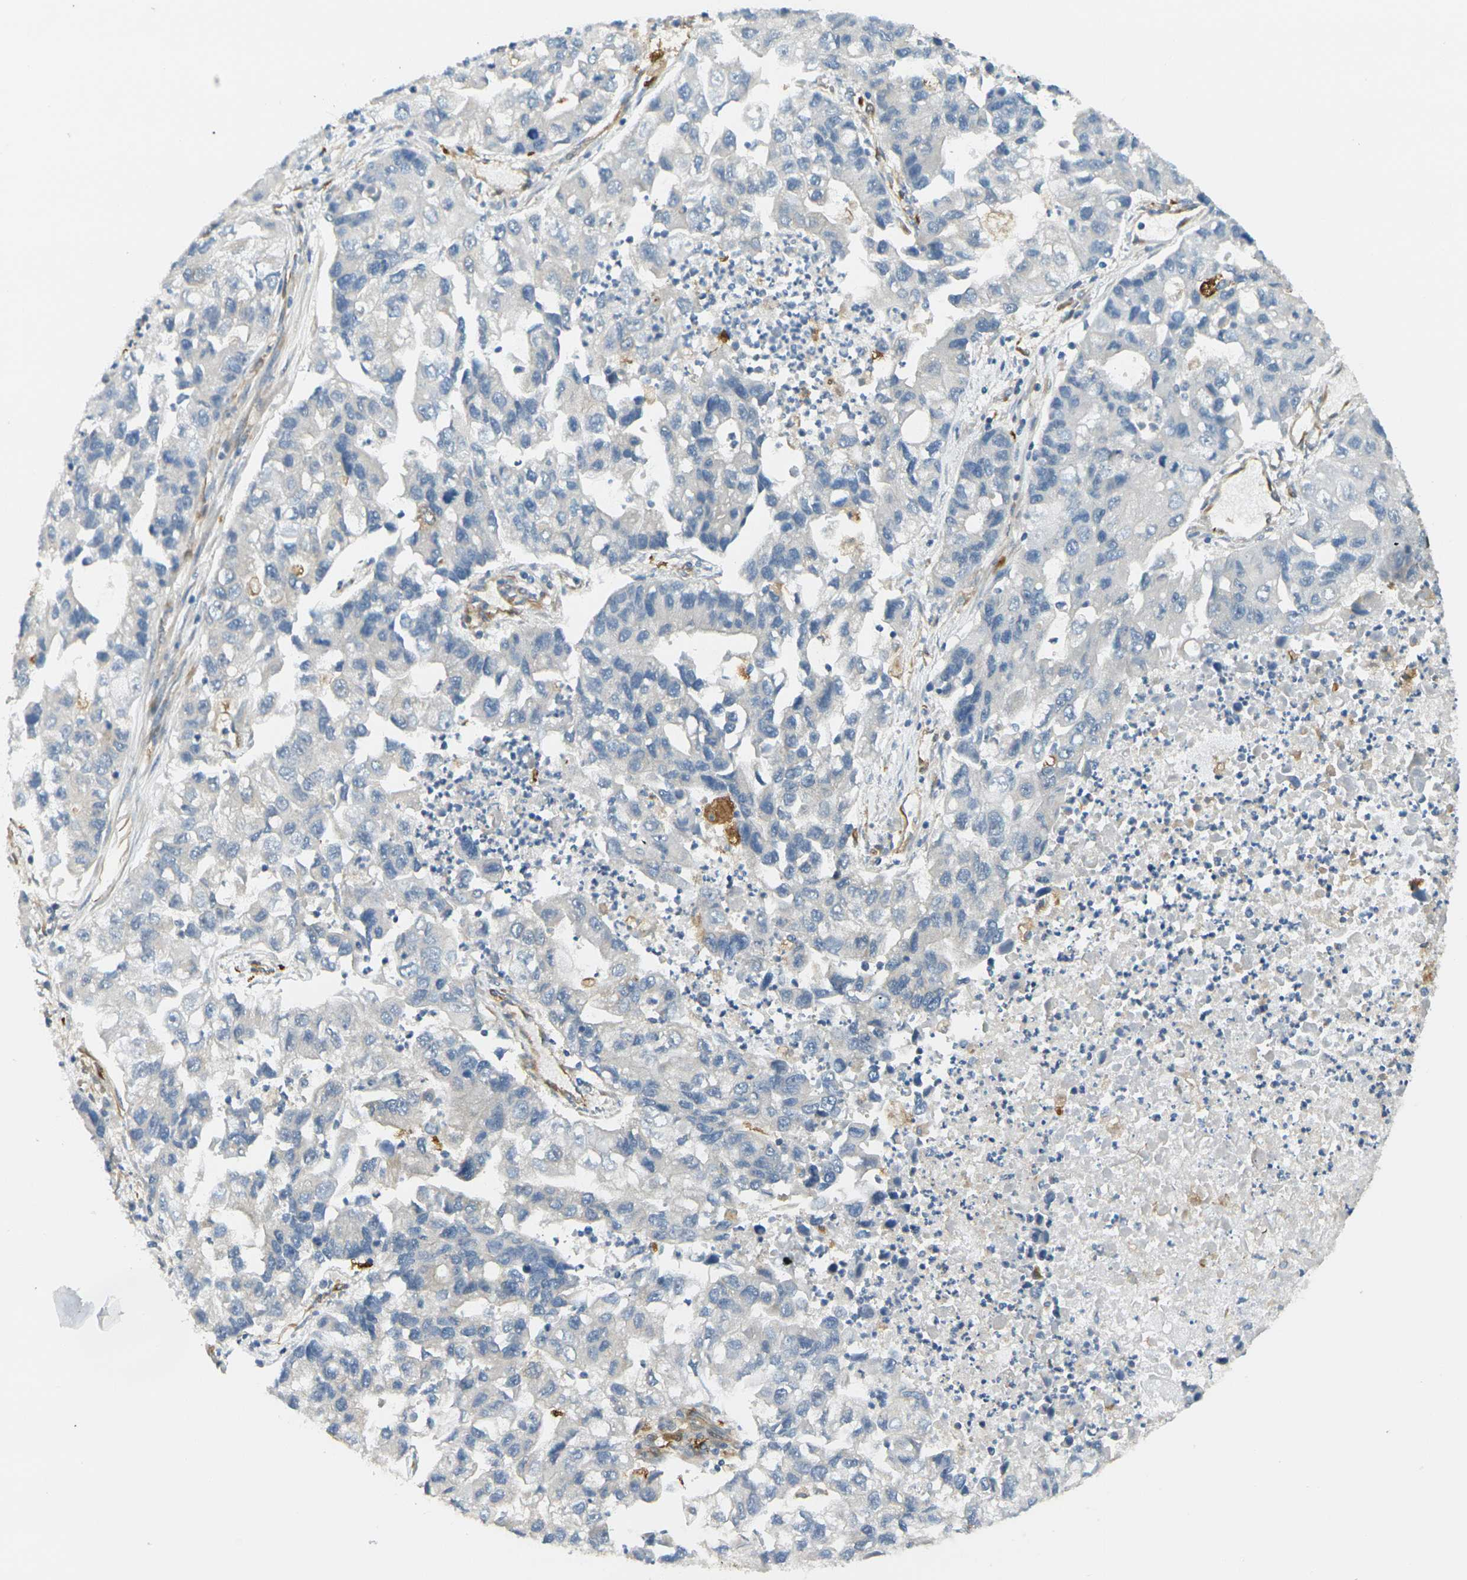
{"staining": {"intensity": "negative", "quantity": "none", "location": "none"}, "tissue": "lung cancer", "cell_type": "Tumor cells", "image_type": "cancer", "snomed": [{"axis": "morphology", "description": "Adenocarcinoma, NOS"}, {"axis": "topography", "description": "Lung"}], "caption": "This is an immunohistochemistry (IHC) image of human adenocarcinoma (lung). There is no expression in tumor cells.", "gene": "CYTH3", "patient": {"sex": "female", "age": 51}}